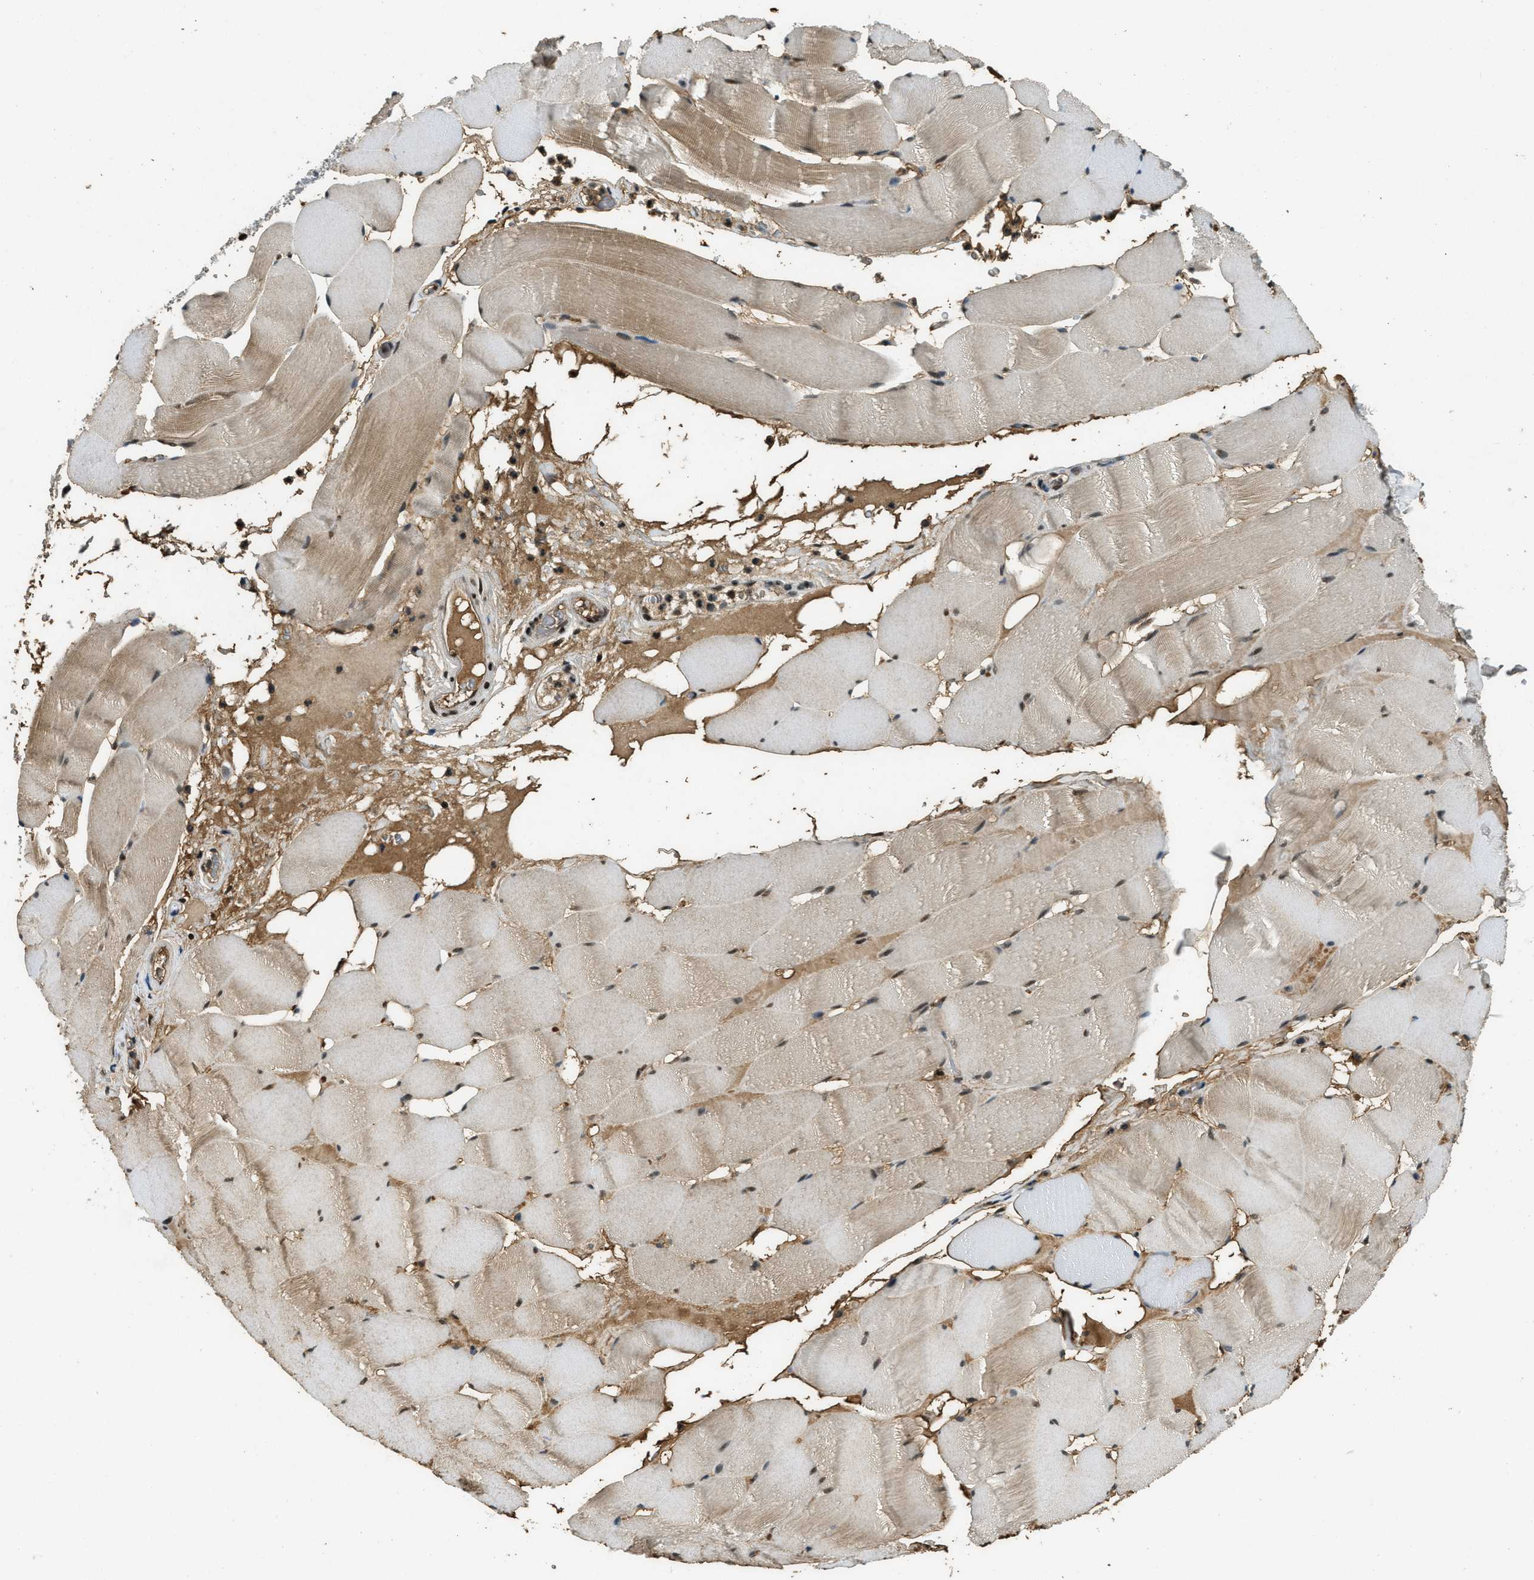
{"staining": {"intensity": "moderate", "quantity": "25%-75%", "location": "cytoplasmic/membranous,nuclear"}, "tissue": "skeletal muscle", "cell_type": "Myocytes", "image_type": "normal", "snomed": [{"axis": "morphology", "description": "Normal tissue, NOS"}, {"axis": "topography", "description": "Skeletal muscle"}], "caption": "The image reveals staining of unremarkable skeletal muscle, revealing moderate cytoplasmic/membranous,nuclear protein staining (brown color) within myocytes.", "gene": "ZNF148", "patient": {"sex": "male", "age": 62}}